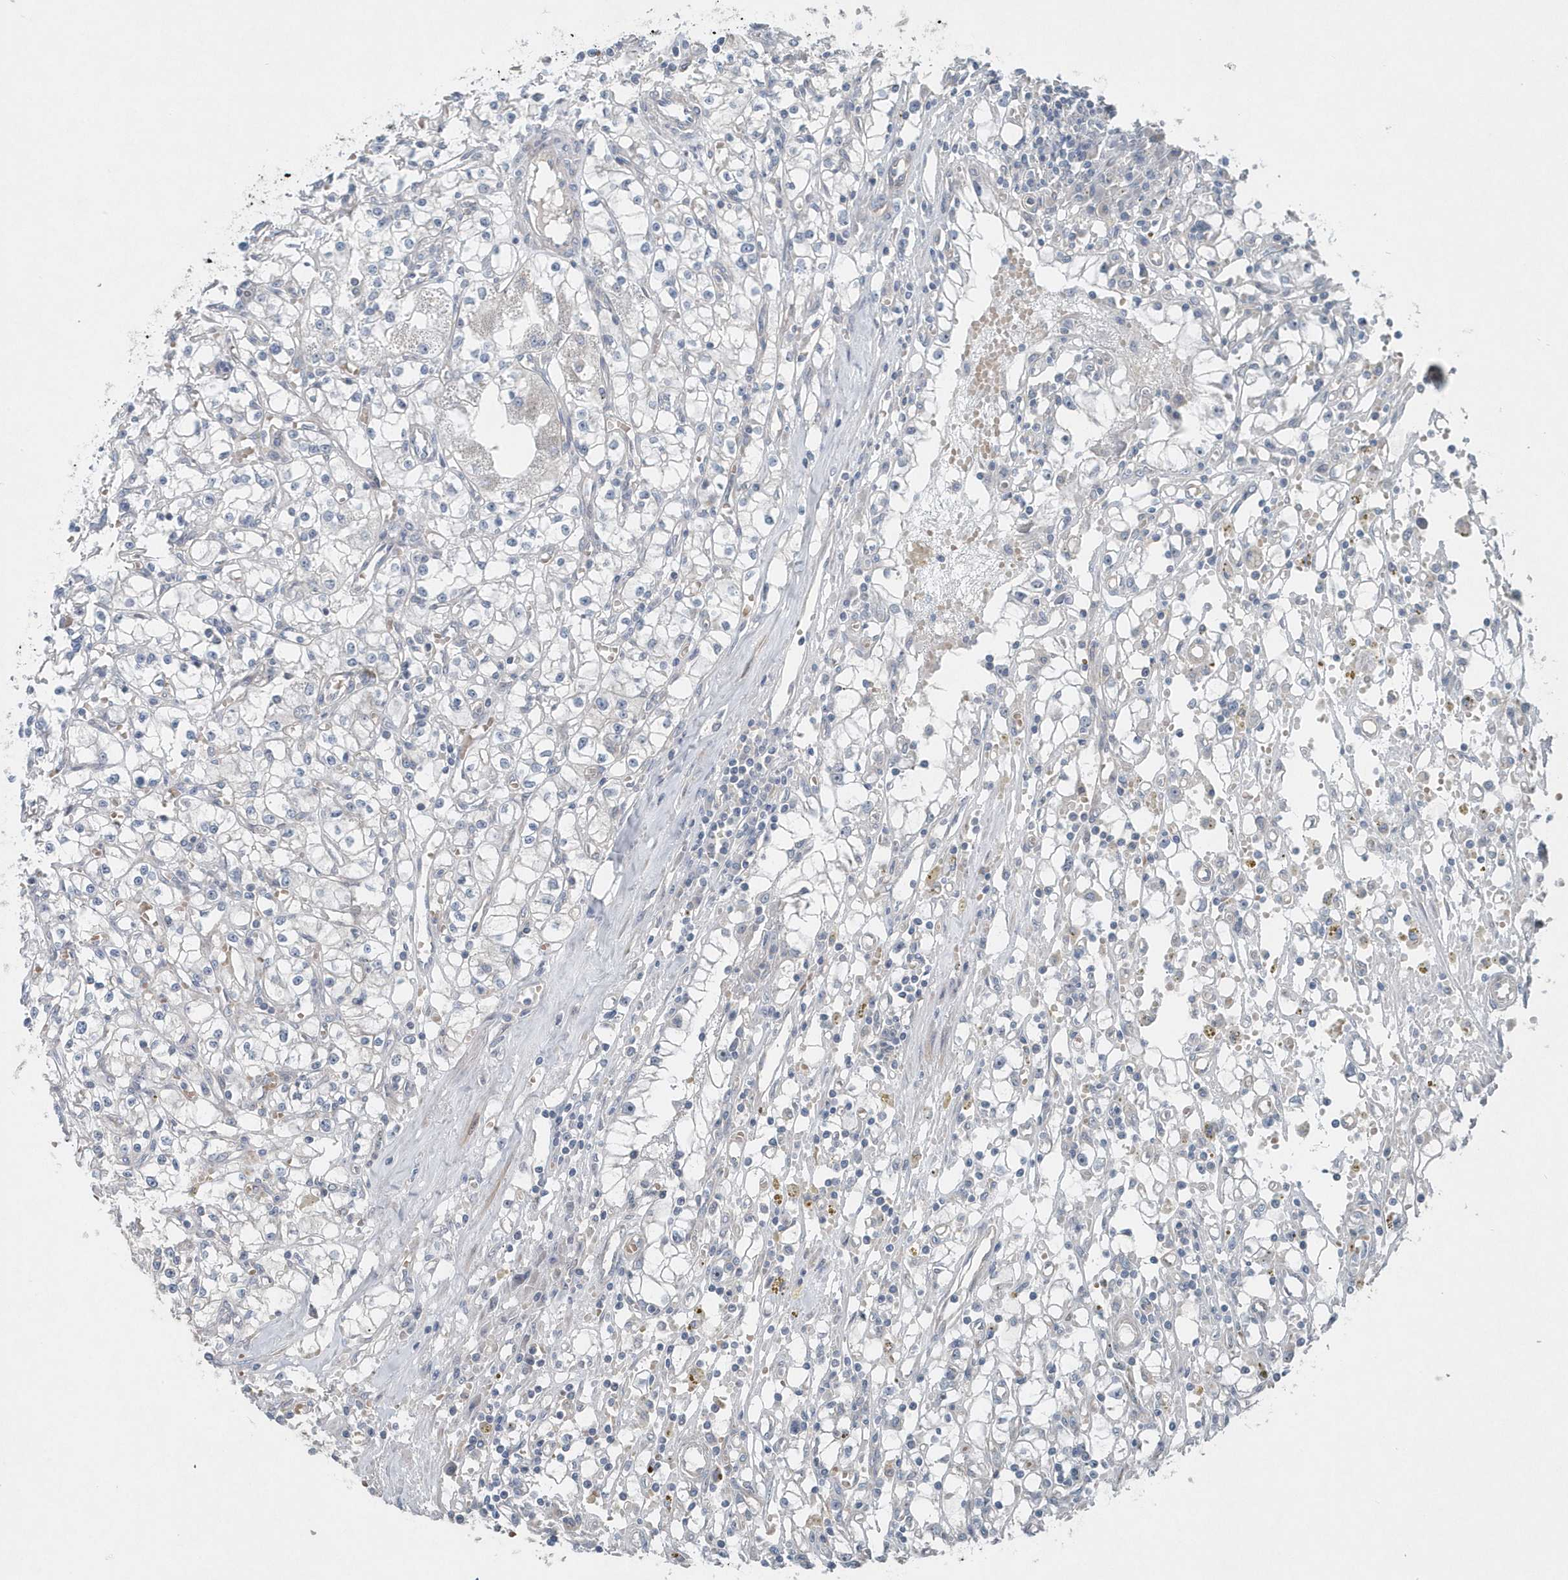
{"staining": {"intensity": "negative", "quantity": "none", "location": "none"}, "tissue": "renal cancer", "cell_type": "Tumor cells", "image_type": "cancer", "snomed": [{"axis": "morphology", "description": "Adenocarcinoma, NOS"}, {"axis": "topography", "description": "Kidney"}], "caption": "IHC image of human renal cancer stained for a protein (brown), which exhibits no staining in tumor cells.", "gene": "MCC", "patient": {"sex": "male", "age": 56}}